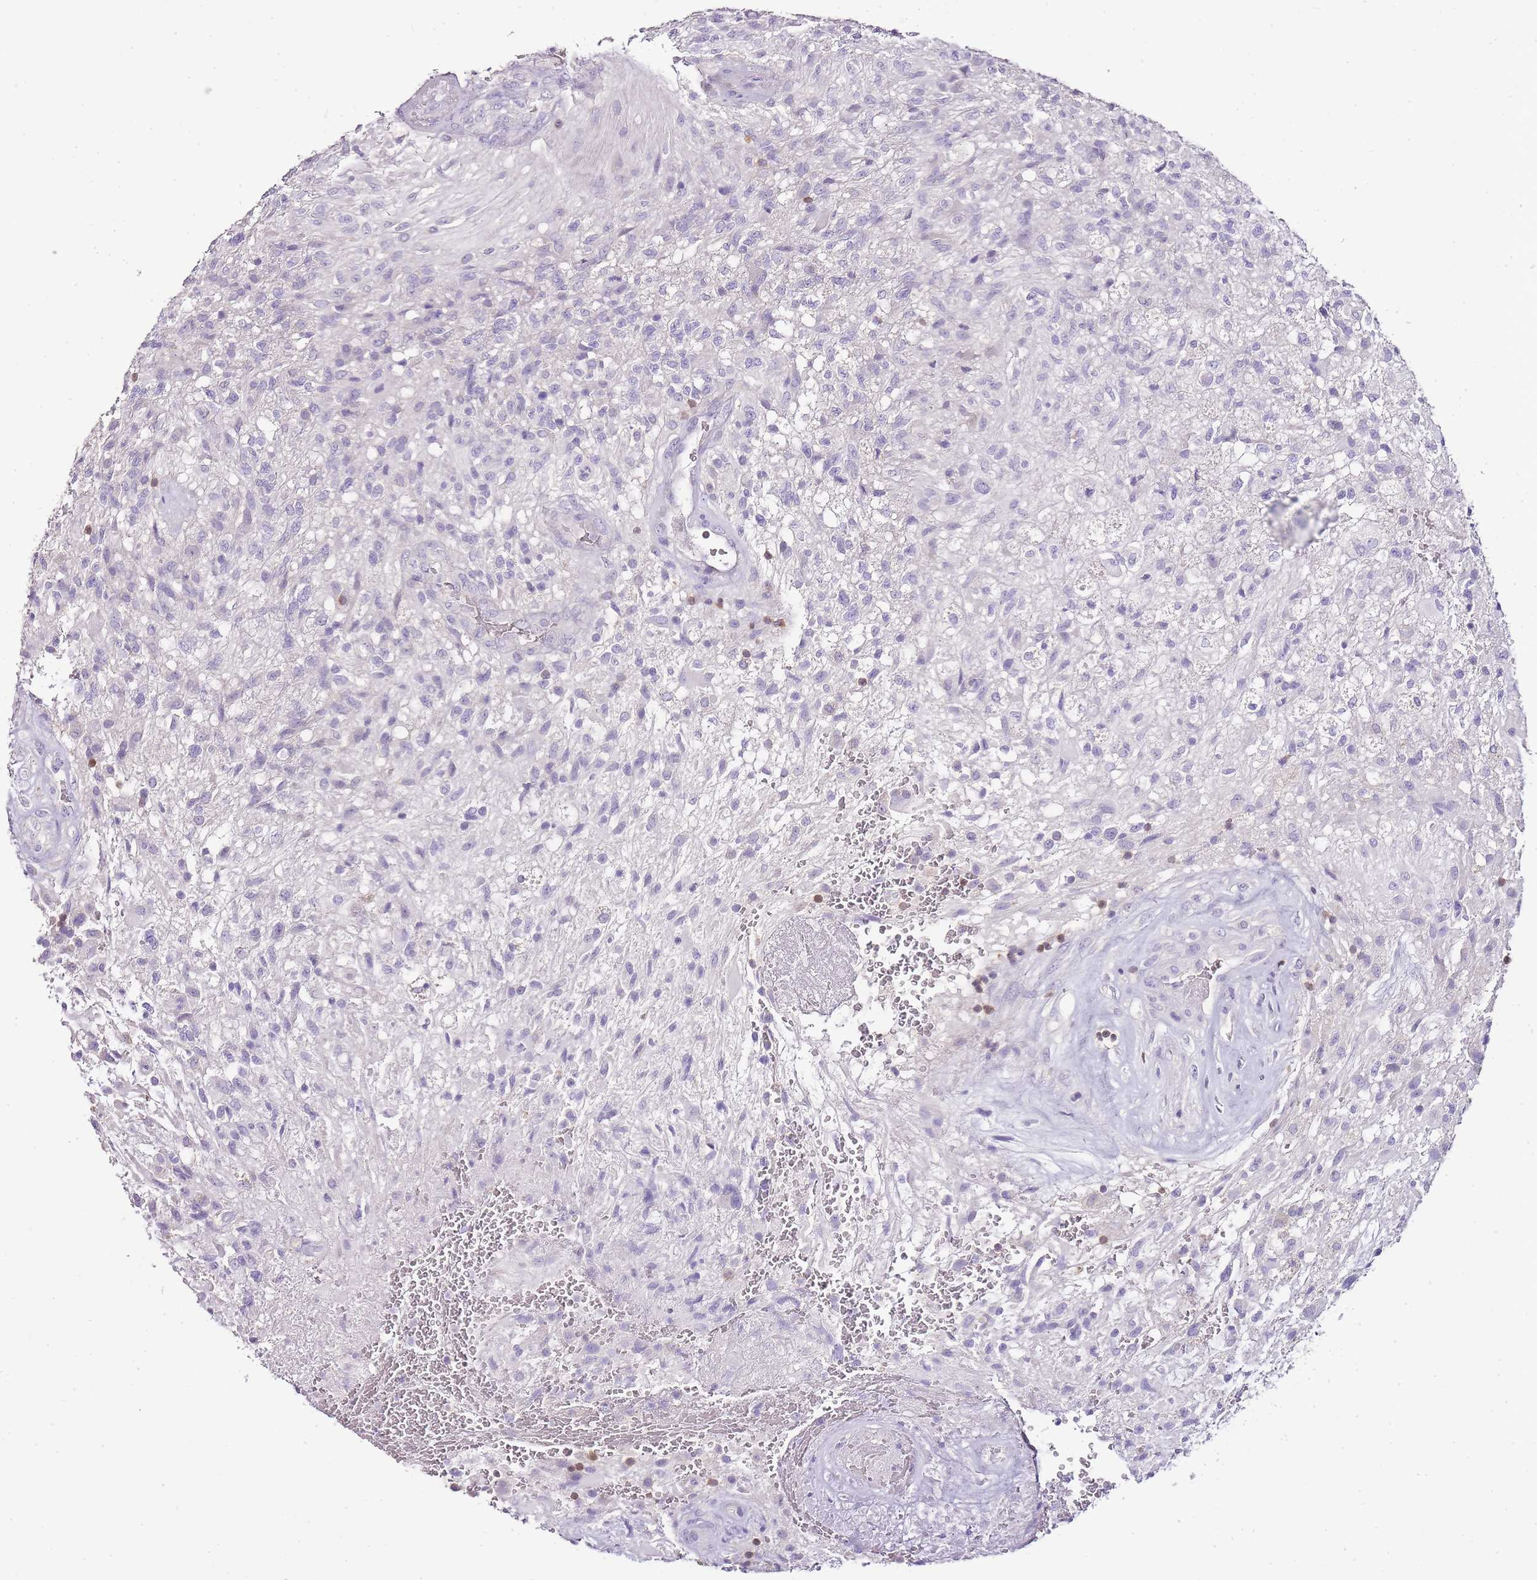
{"staining": {"intensity": "negative", "quantity": "none", "location": "none"}, "tissue": "glioma", "cell_type": "Tumor cells", "image_type": "cancer", "snomed": [{"axis": "morphology", "description": "Glioma, malignant, High grade"}, {"axis": "topography", "description": "Brain"}], "caption": "Tumor cells show no significant protein staining in glioma.", "gene": "ZBP1", "patient": {"sex": "male", "age": 56}}